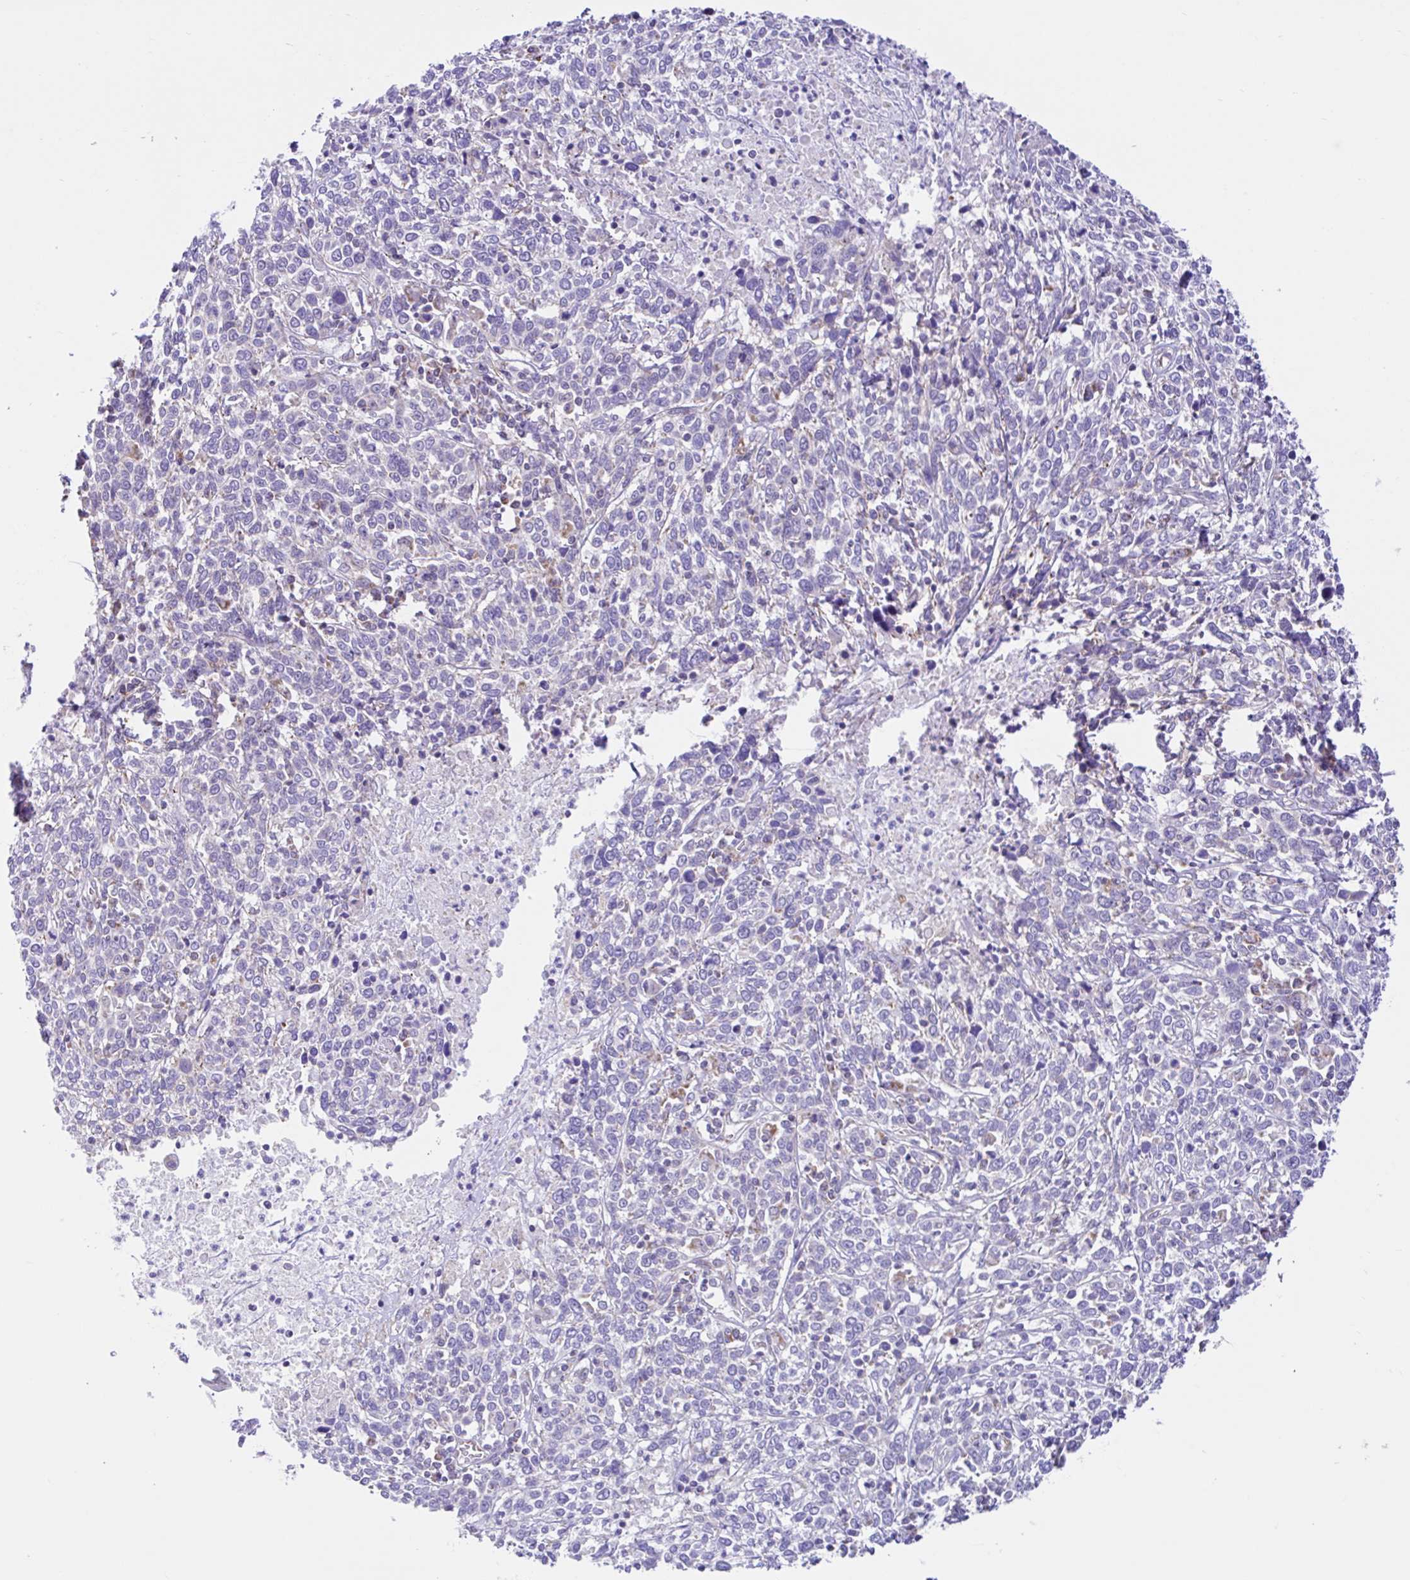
{"staining": {"intensity": "negative", "quantity": "none", "location": "none"}, "tissue": "cervical cancer", "cell_type": "Tumor cells", "image_type": "cancer", "snomed": [{"axis": "morphology", "description": "Squamous cell carcinoma, NOS"}, {"axis": "topography", "description": "Cervix"}], "caption": "There is no significant staining in tumor cells of cervical cancer.", "gene": "NDUFS2", "patient": {"sex": "female", "age": 46}}